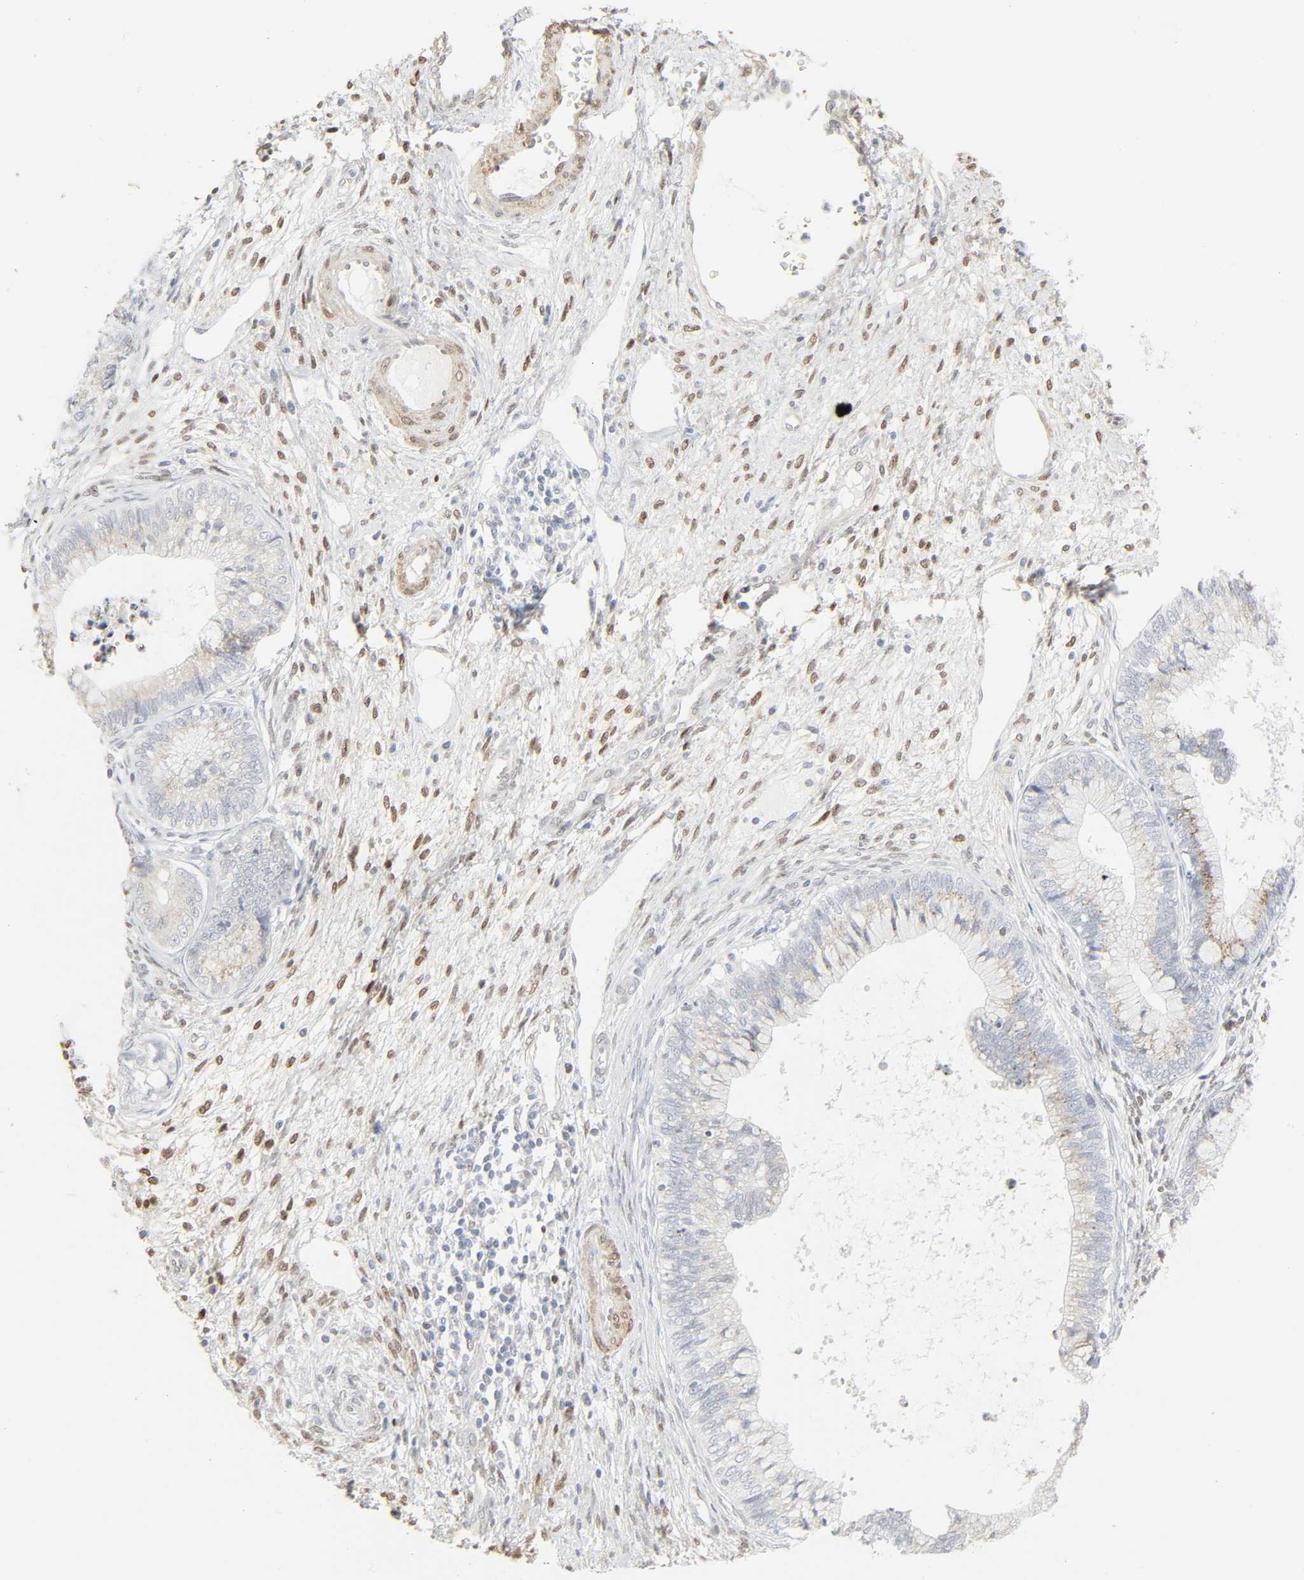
{"staining": {"intensity": "moderate", "quantity": "<25%", "location": "cytoplasmic/membranous"}, "tissue": "cervical cancer", "cell_type": "Tumor cells", "image_type": "cancer", "snomed": [{"axis": "morphology", "description": "Adenocarcinoma, NOS"}, {"axis": "topography", "description": "Cervix"}], "caption": "The photomicrograph reveals staining of cervical cancer, revealing moderate cytoplasmic/membranous protein expression (brown color) within tumor cells.", "gene": "ZBTB16", "patient": {"sex": "female", "age": 44}}